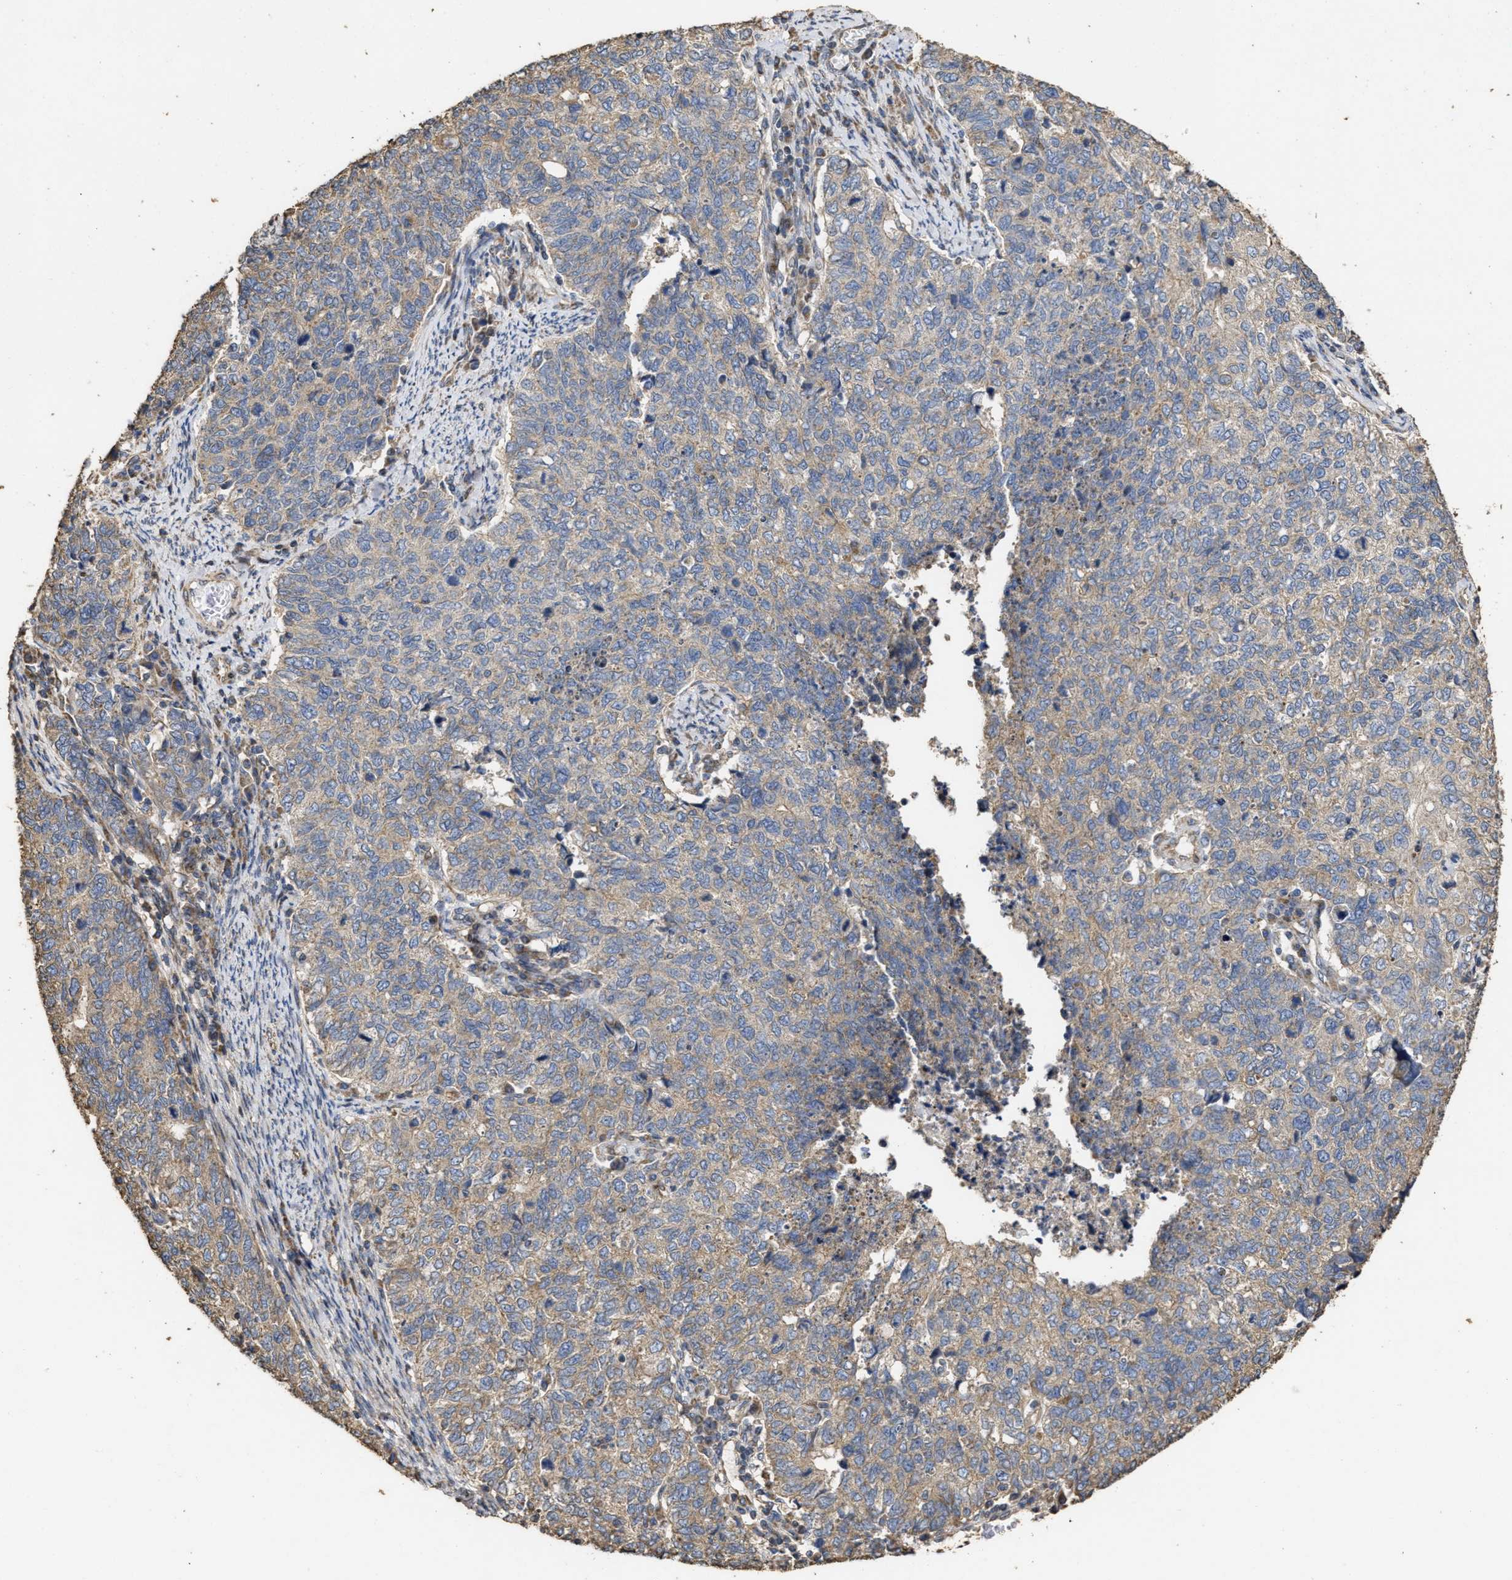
{"staining": {"intensity": "weak", "quantity": ">75%", "location": "cytoplasmic/membranous"}, "tissue": "cervical cancer", "cell_type": "Tumor cells", "image_type": "cancer", "snomed": [{"axis": "morphology", "description": "Squamous cell carcinoma, NOS"}, {"axis": "topography", "description": "Cervix"}], "caption": "A brown stain highlights weak cytoplasmic/membranous positivity of a protein in human cervical squamous cell carcinoma tumor cells.", "gene": "NAV1", "patient": {"sex": "female", "age": 63}}